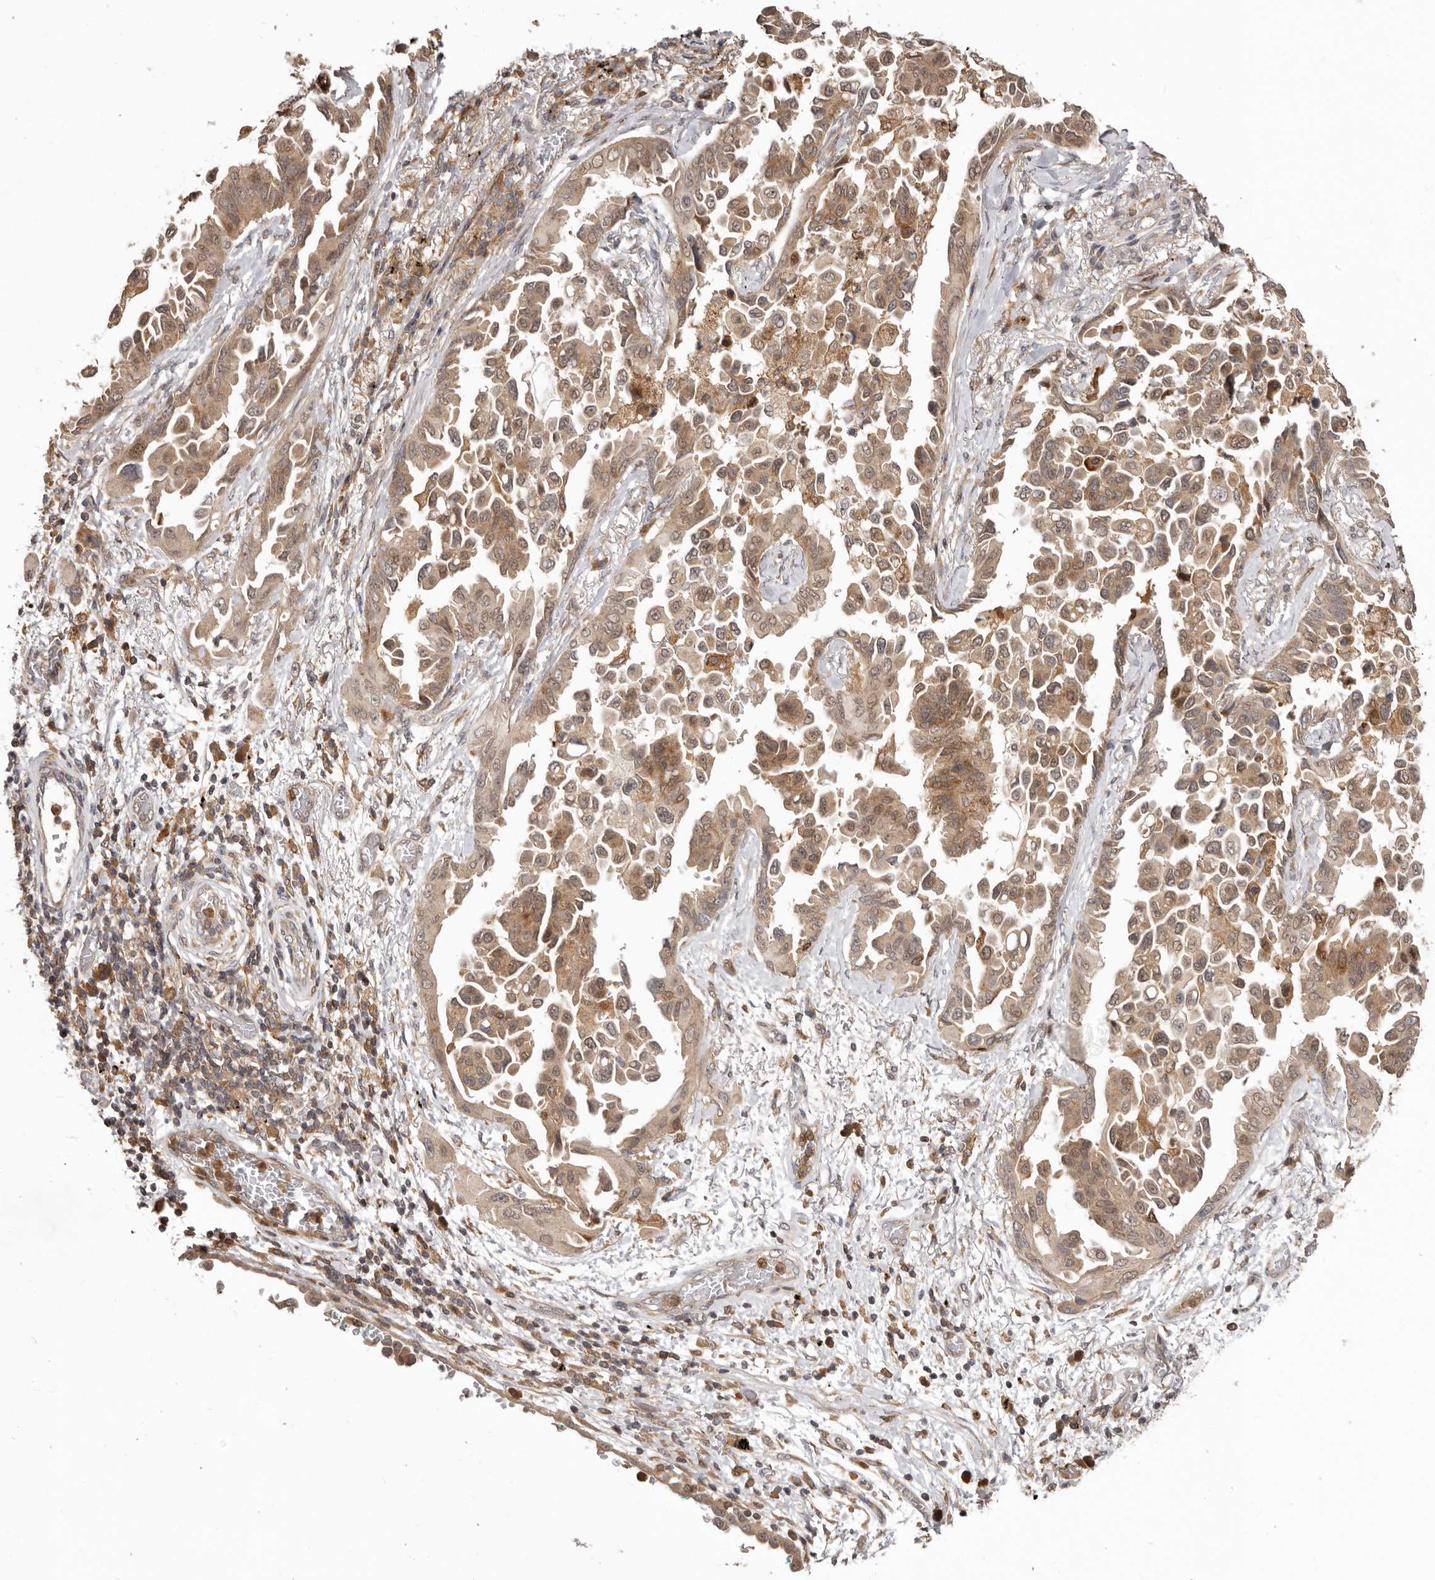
{"staining": {"intensity": "moderate", "quantity": ">75%", "location": "cytoplasmic/membranous"}, "tissue": "lung cancer", "cell_type": "Tumor cells", "image_type": "cancer", "snomed": [{"axis": "morphology", "description": "Adenocarcinoma, NOS"}, {"axis": "topography", "description": "Lung"}], "caption": "About >75% of tumor cells in human lung cancer (adenocarcinoma) display moderate cytoplasmic/membranous protein expression as visualized by brown immunohistochemical staining.", "gene": "RNF187", "patient": {"sex": "female", "age": 67}}